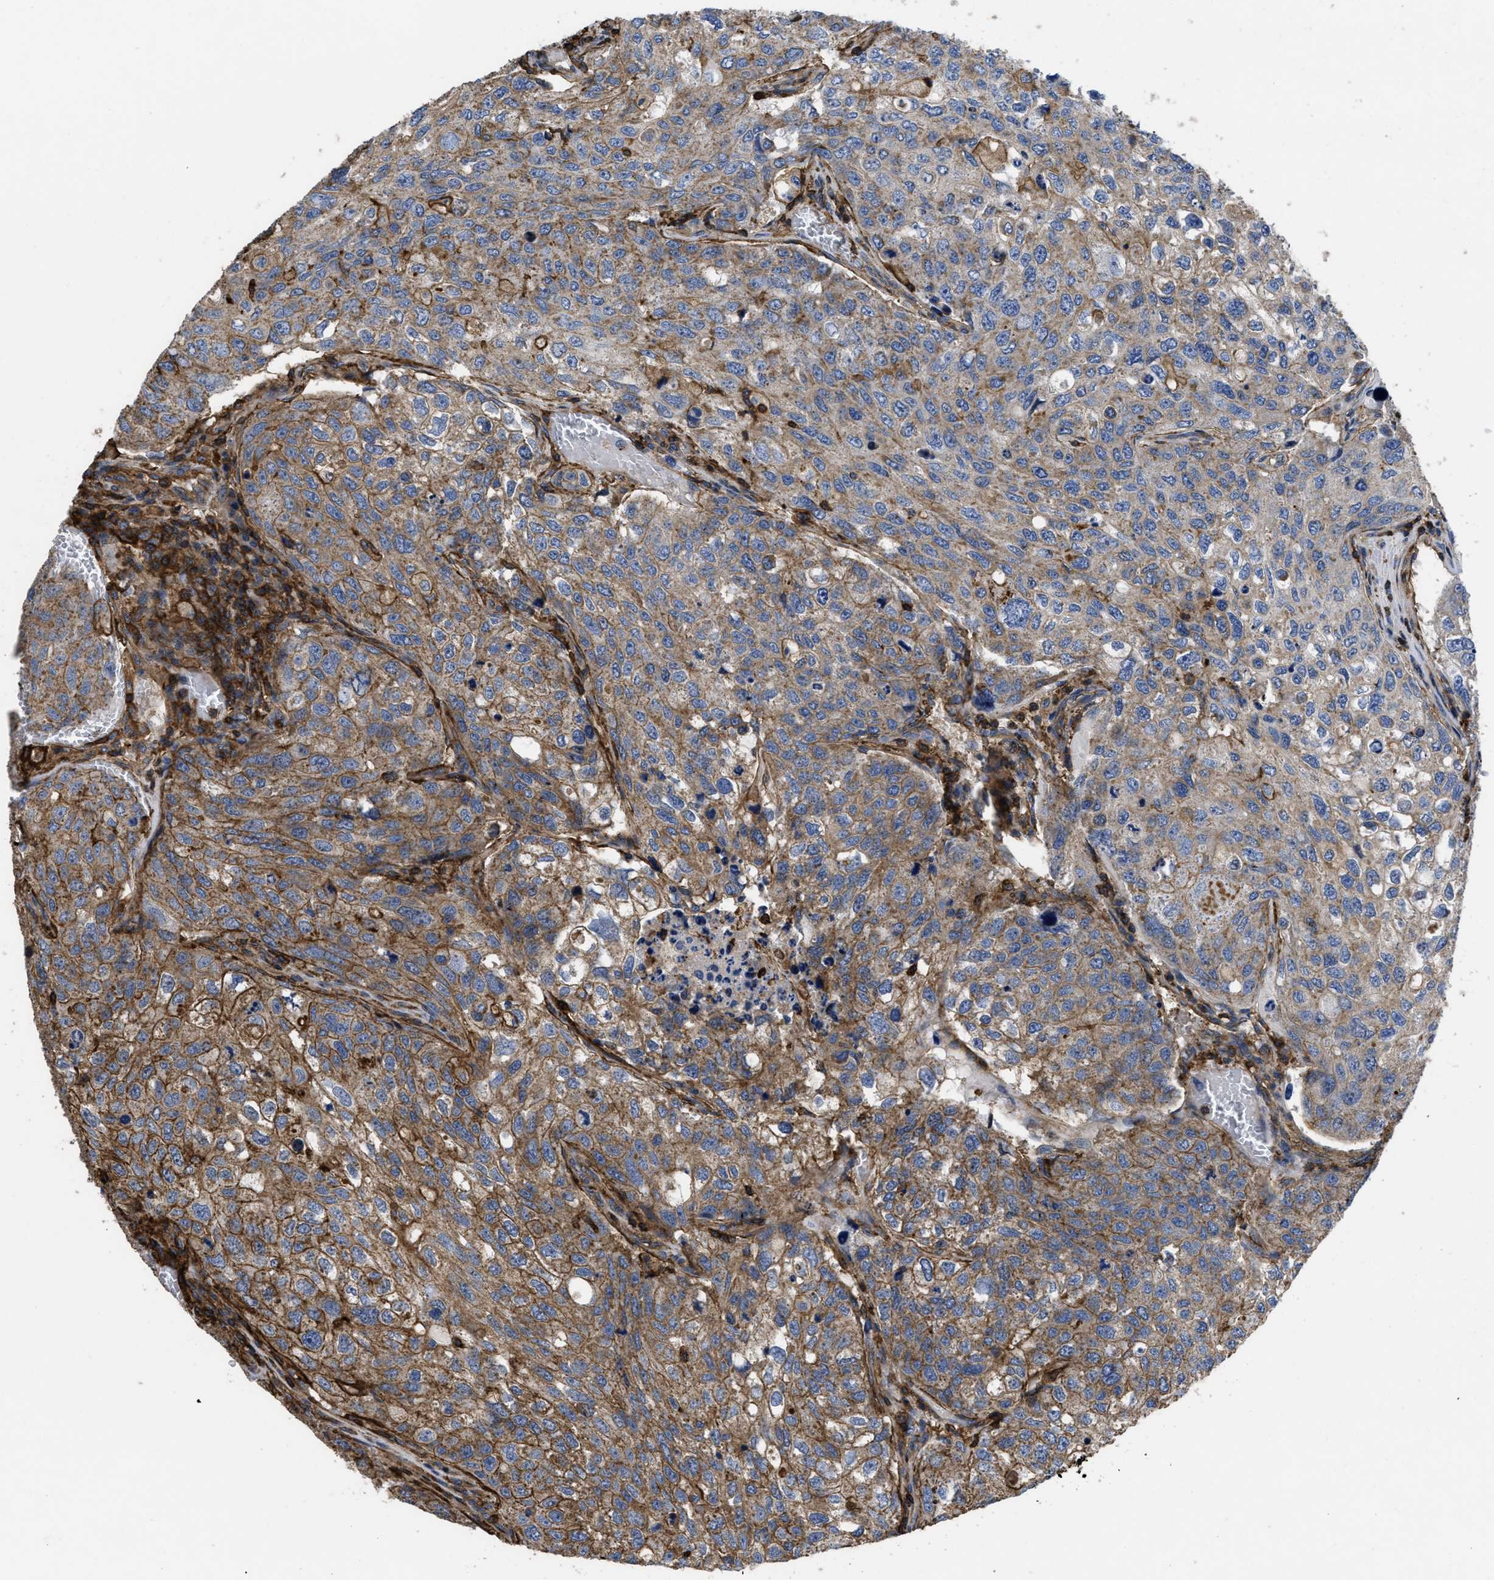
{"staining": {"intensity": "moderate", "quantity": ">75%", "location": "cytoplasmic/membranous"}, "tissue": "urothelial cancer", "cell_type": "Tumor cells", "image_type": "cancer", "snomed": [{"axis": "morphology", "description": "Urothelial carcinoma, High grade"}, {"axis": "topography", "description": "Lymph node"}, {"axis": "topography", "description": "Urinary bladder"}], "caption": "Moderate cytoplasmic/membranous staining is appreciated in about >75% of tumor cells in urothelial cancer. The staining was performed using DAB to visualize the protein expression in brown, while the nuclei were stained in blue with hematoxylin (Magnification: 20x).", "gene": "SCUBE2", "patient": {"sex": "male", "age": 51}}